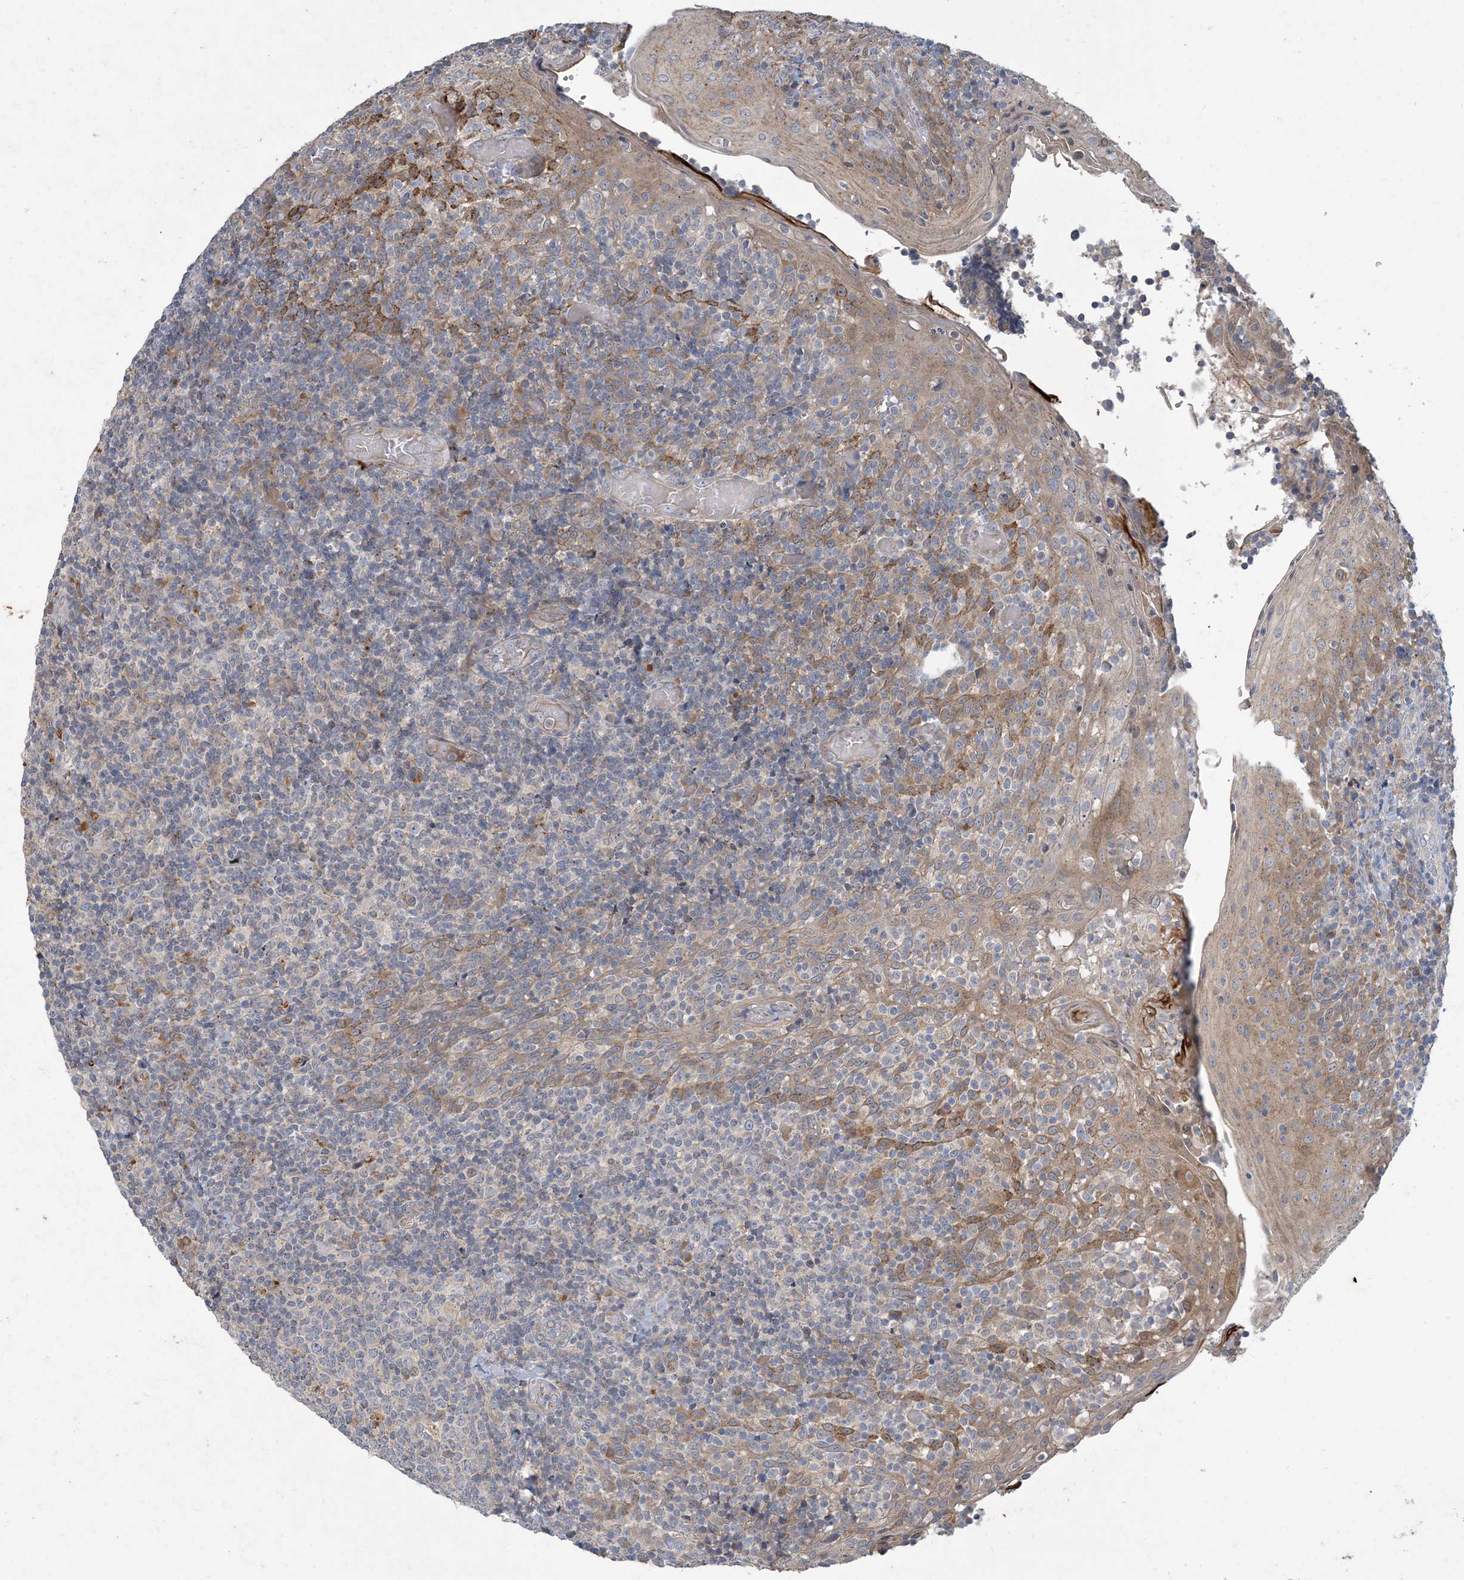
{"staining": {"intensity": "moderate", "quantity": "<25%", "location": "cytoplasmic/membranous"}, "tissue": "tonsil", "cell_type": "Germinal center cells", "image_type": "normal", "snomed": [{"axis": "morphology", "description": "Normal tissue, NOS"}, {"axis": "topography", "description": "Tonsil"}], "caption": "Tonsil stained with IHC reveals moderate cytoplasmic/membranous positivity in approximately <25% of germinal center cells.", "gene": "MRPS18A", "patient": {"sex": "female", "age": 19}}